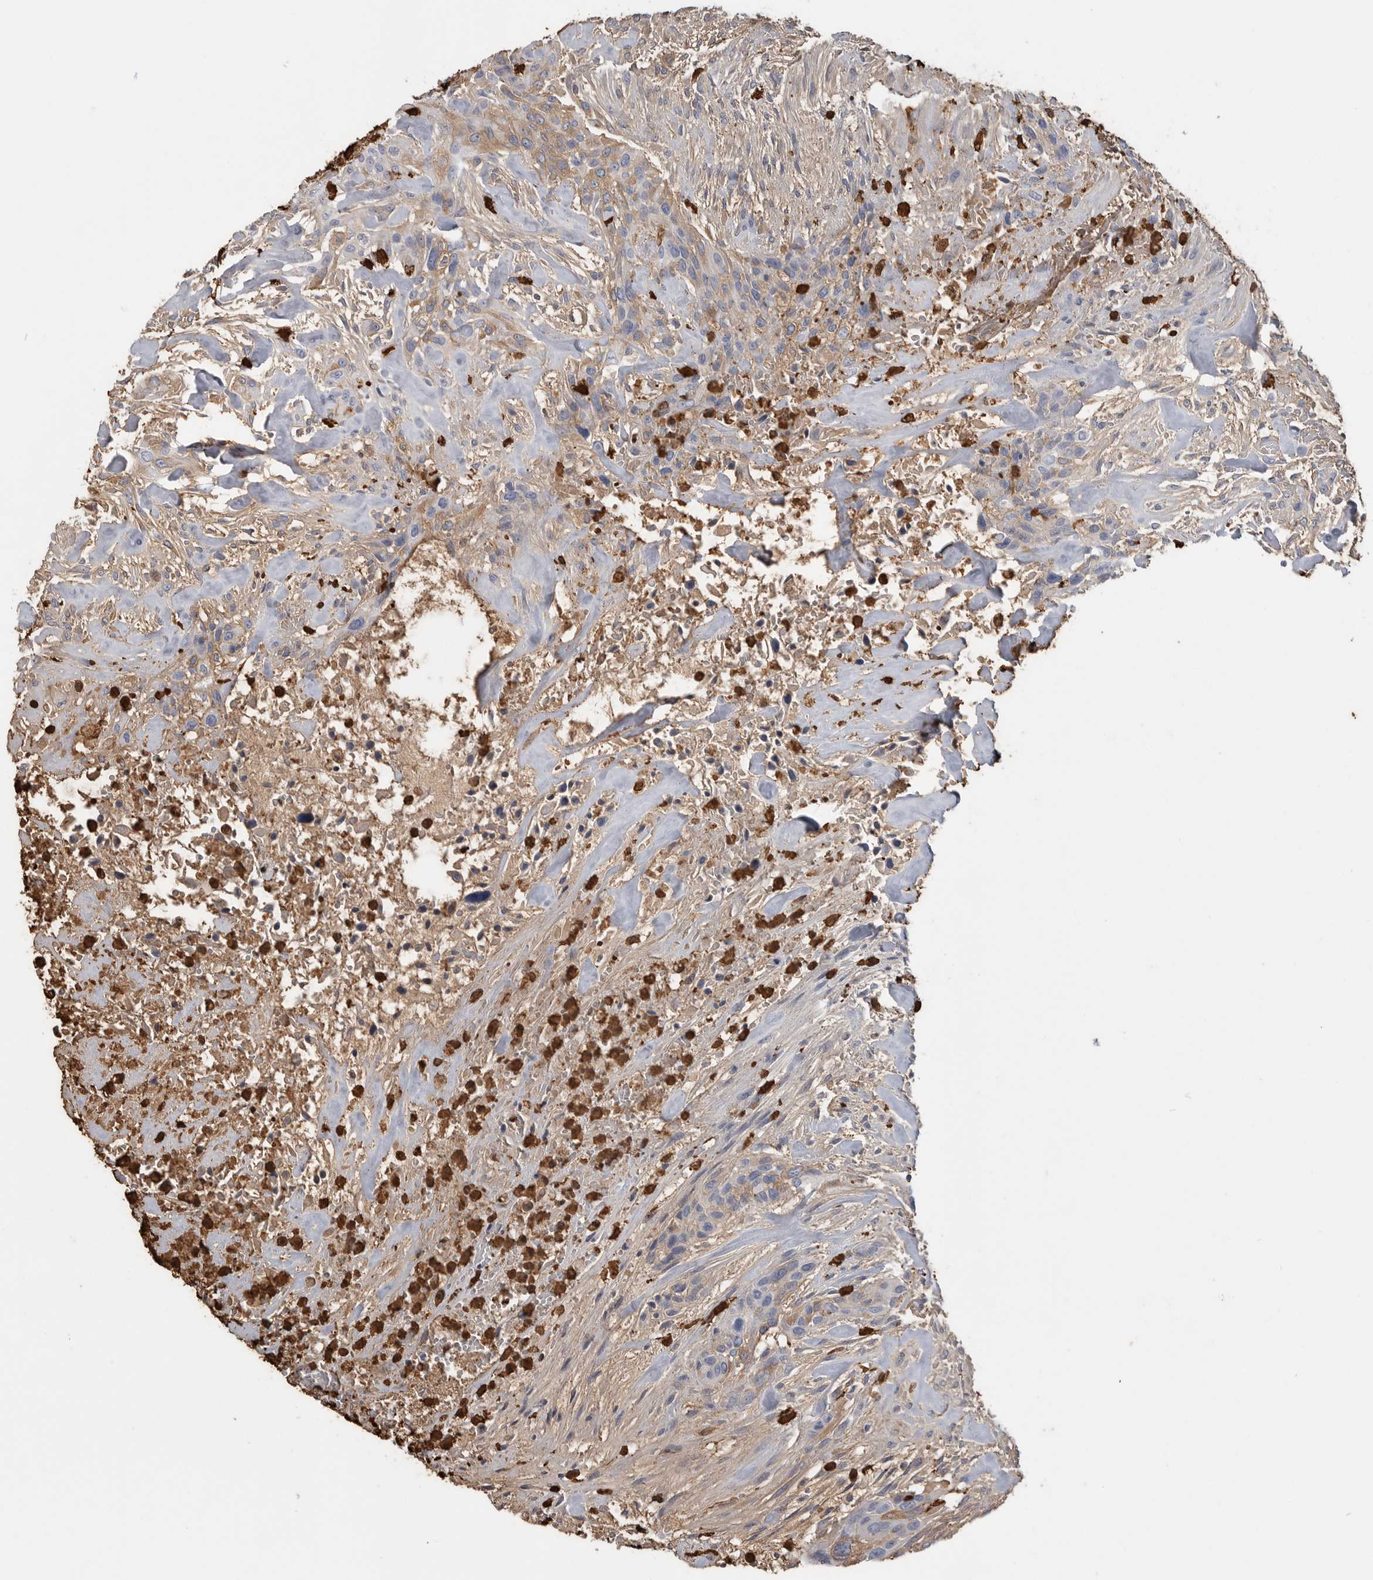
{"staining": {"intensity": "moderate", "quantity": "<25%", "location": "cytoplasmic/membranous"}, "tissue": "urothelial cancer", "cell_type": "Tumor cells", "image_type": "cancer", "snomed": [{"axis": "morphology", "description": "Urothelial carcinoma, High grade"}, {"axis": "topography", "description": "Urinary bladder"}], "caption": "This photomicrograph demonstrates urothelial cancer stained with immunohistochemistry (IHC) to label a protein in brown. The cytoplasmic/membranous of tumor cells show moderate positivity for the protein. Nuclei are counter-stained blue.", "gene": "CYB561D1", "patient": {"sex": "male", "age": 35}}